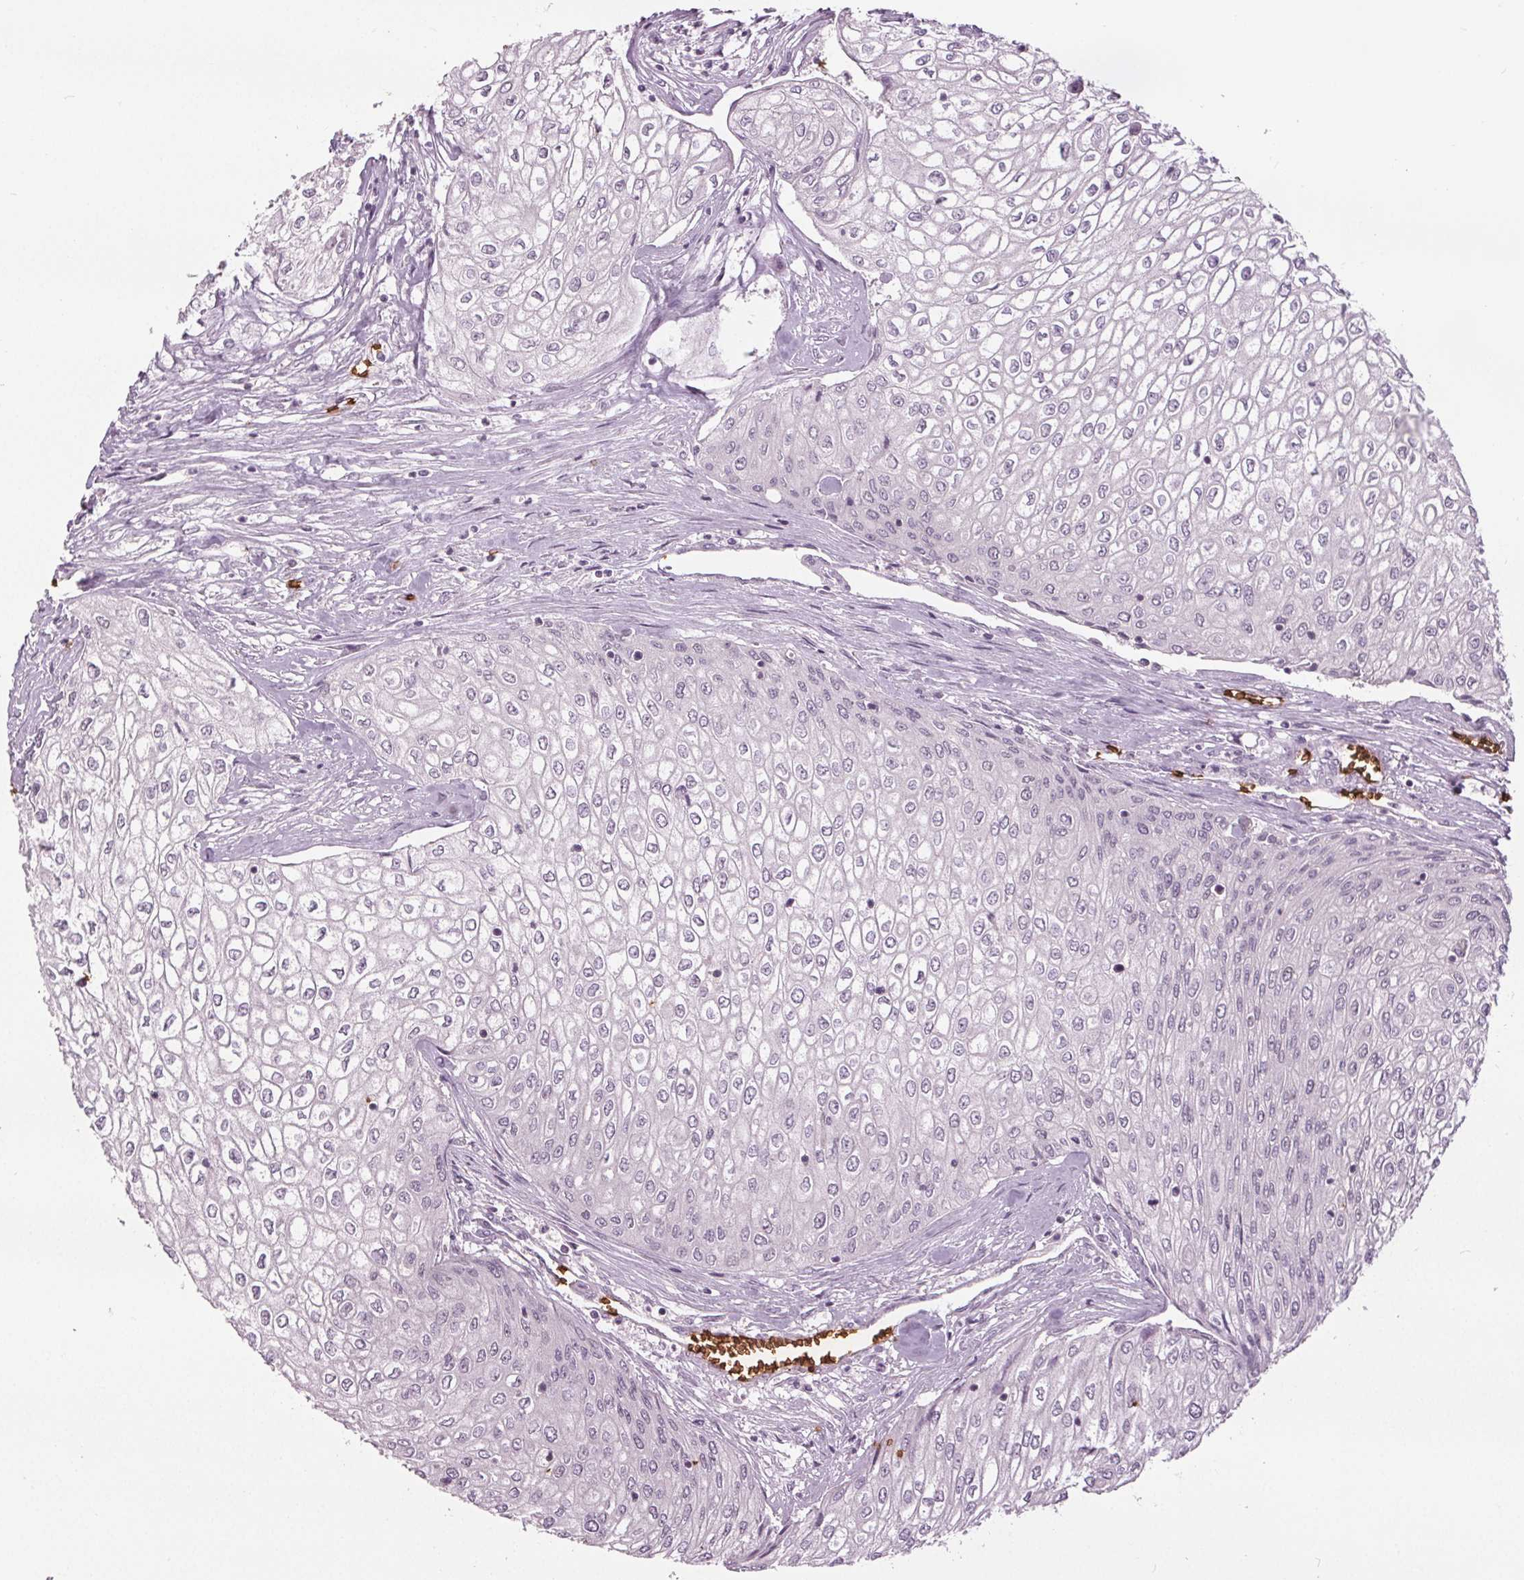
{"staining": {"intensity": "negative", "quantity": "none", "location": "none"}, "tissue": "urothelial cancer", "cell_type": "Tumor cells", "image_type": "cancer", "snomed": [{"axis": "morphology", "description": "Urothelial carcinoma, High grade"}, {"axis": "topography", "description": "Urinary bladder"}], "caption": "Immunohistochemistry photomicrograph of human urothelial carcinoma (high-grade) stained for a protein (brown), which shows no expression in tumor cells.", "gene": "SLC4A1", "patient": {"sex": "male", "age": 62}}